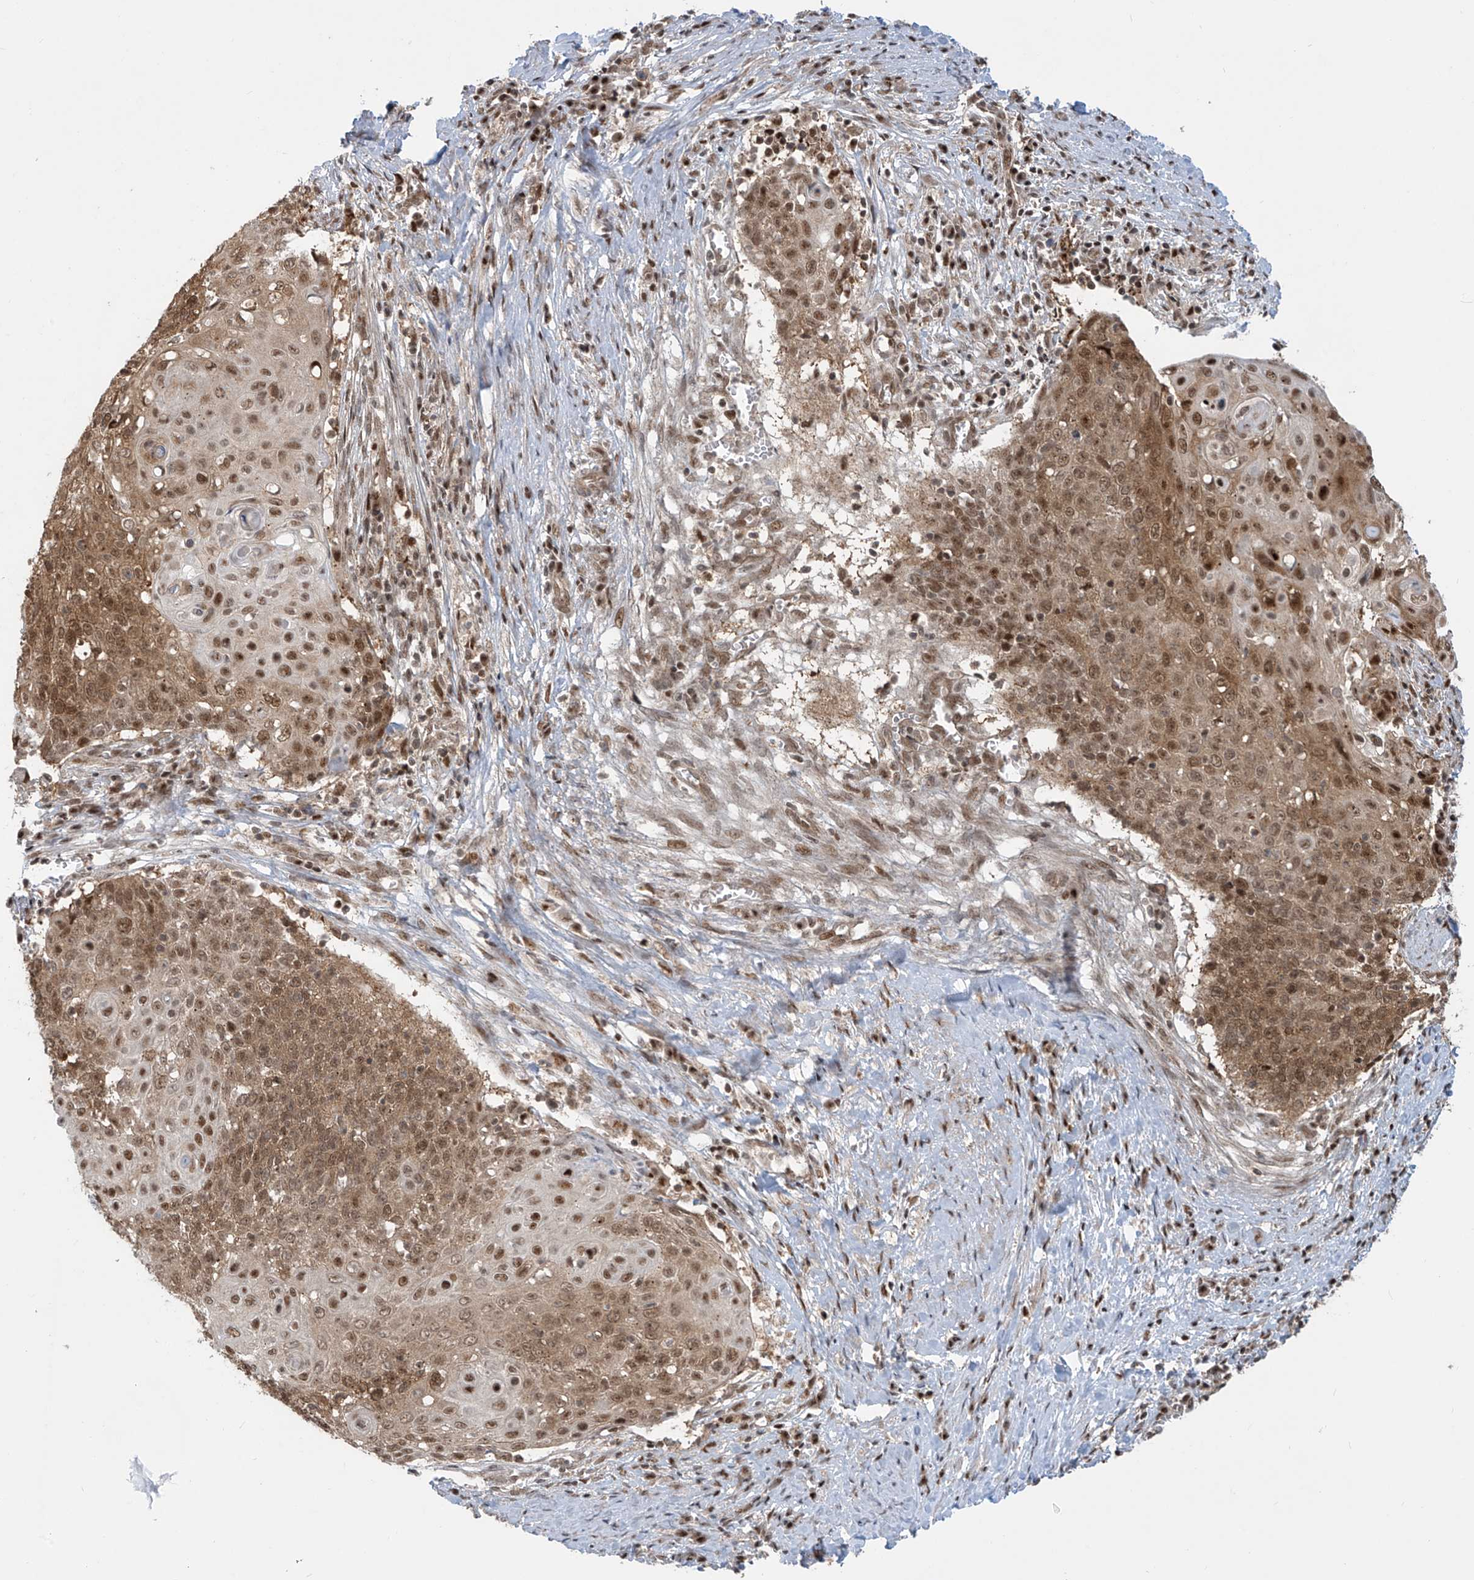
{"staining": {"intensity": "moderate", "quantity": ">75%", "location": "cytoplasmic/membranous,nuclear"}, "tissue": "cervical cancer", "cell_type": "Tumor cells", "image_type": "cancer", "snomed": [{"axis": "morphology", "description": "Squamous cell carcinoma, NOS"}, {"axis": "topography", "description": "Cervix"}], "caption": "Moderate cytoplasmic/membranous and nuclear protein staining is seen in about >75% of tumor cells in cervical cancer (squamous cell carcinoma).", "gene": "LAGE3", "patient": {"sex": "female", "age": 39}}